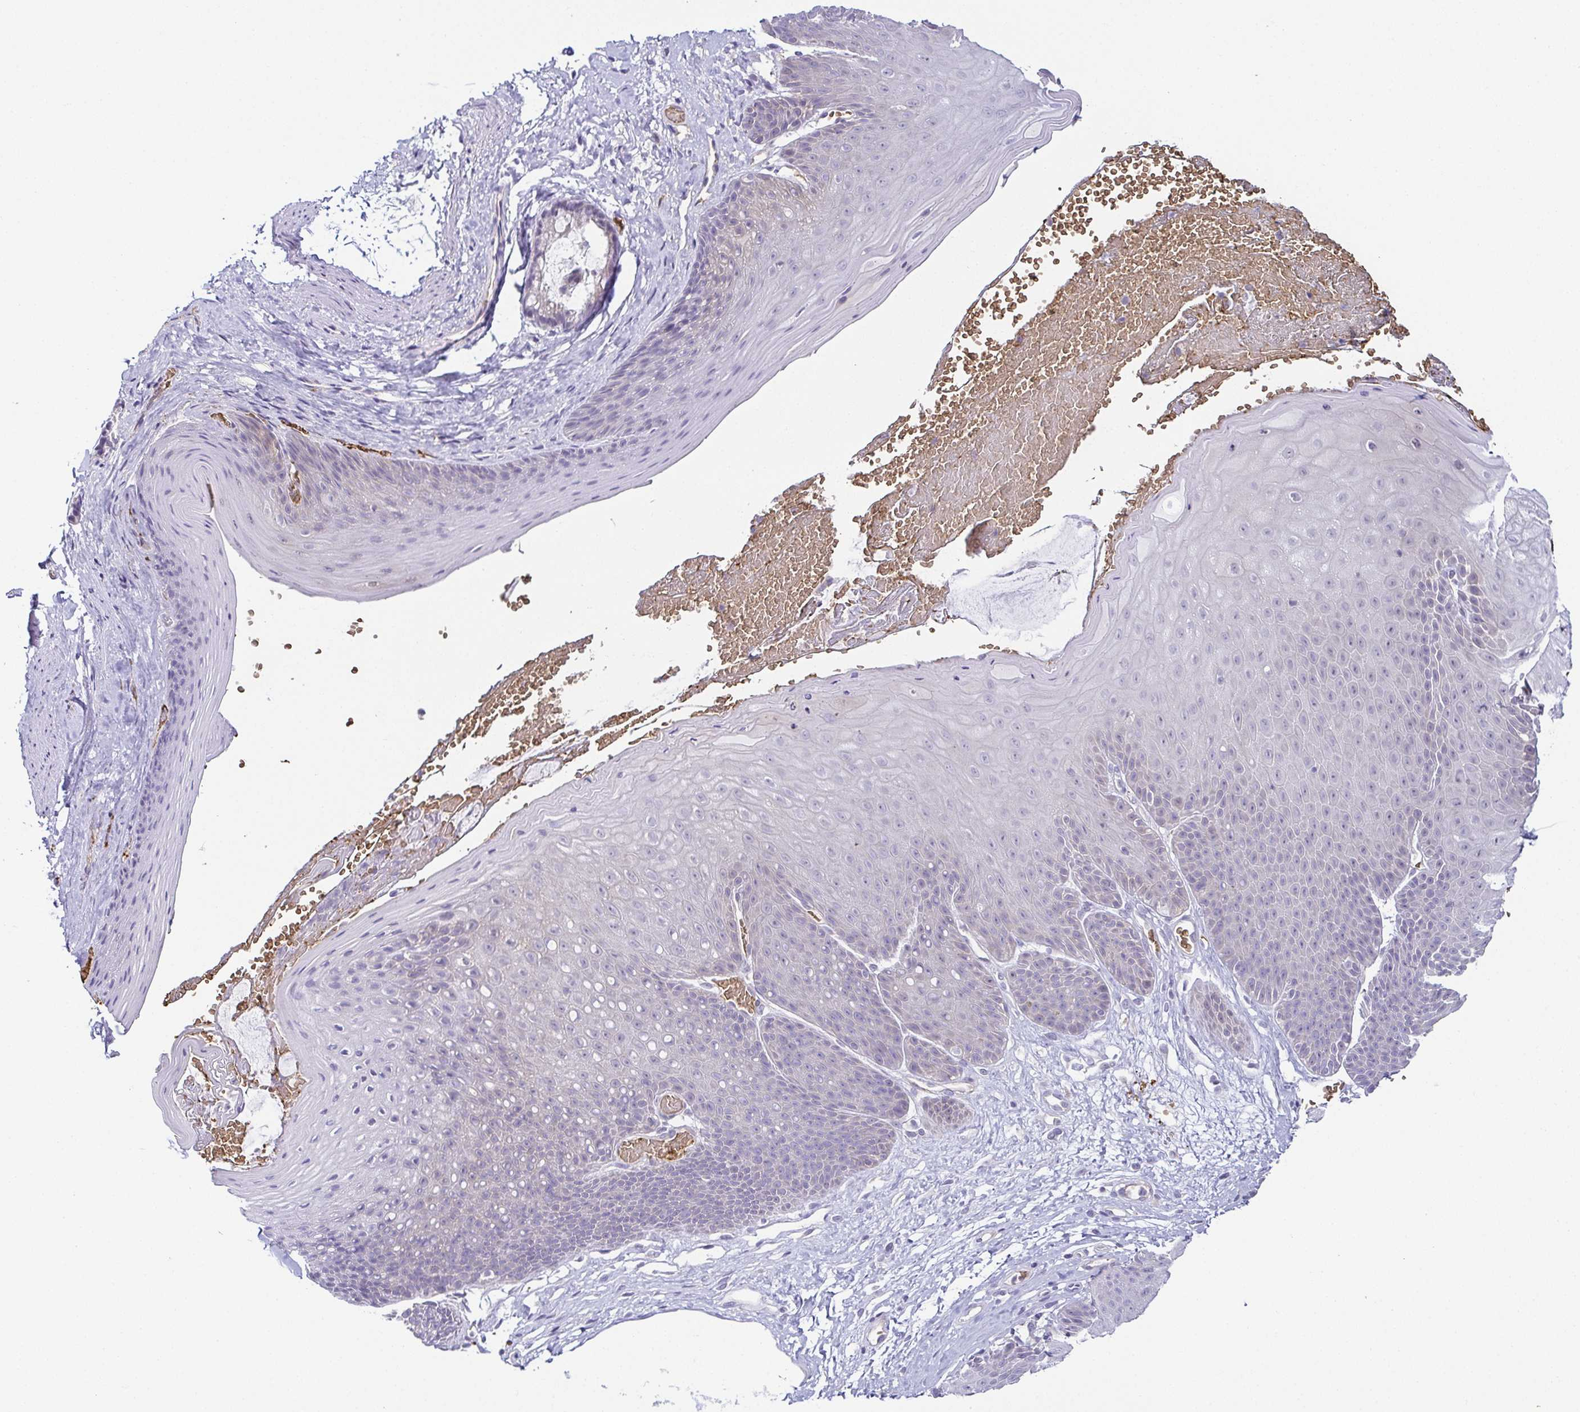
{"staining": {"intensity": "negative", "quantity": "none", "location": "none"}, "tissue": "skin", "cell_type": "Epidermal cells", "image_type": "normal", "snomed": [{"axis": "morphology", "description": "Normal tissue, NOS"}, {"axis": "topography", "description": "Anal"}], "caption": "Image shows no protein staining in epidermal cells of normal skin.", "gene": "FAM162B", "patient": {"sex": "male", "age": 53}}